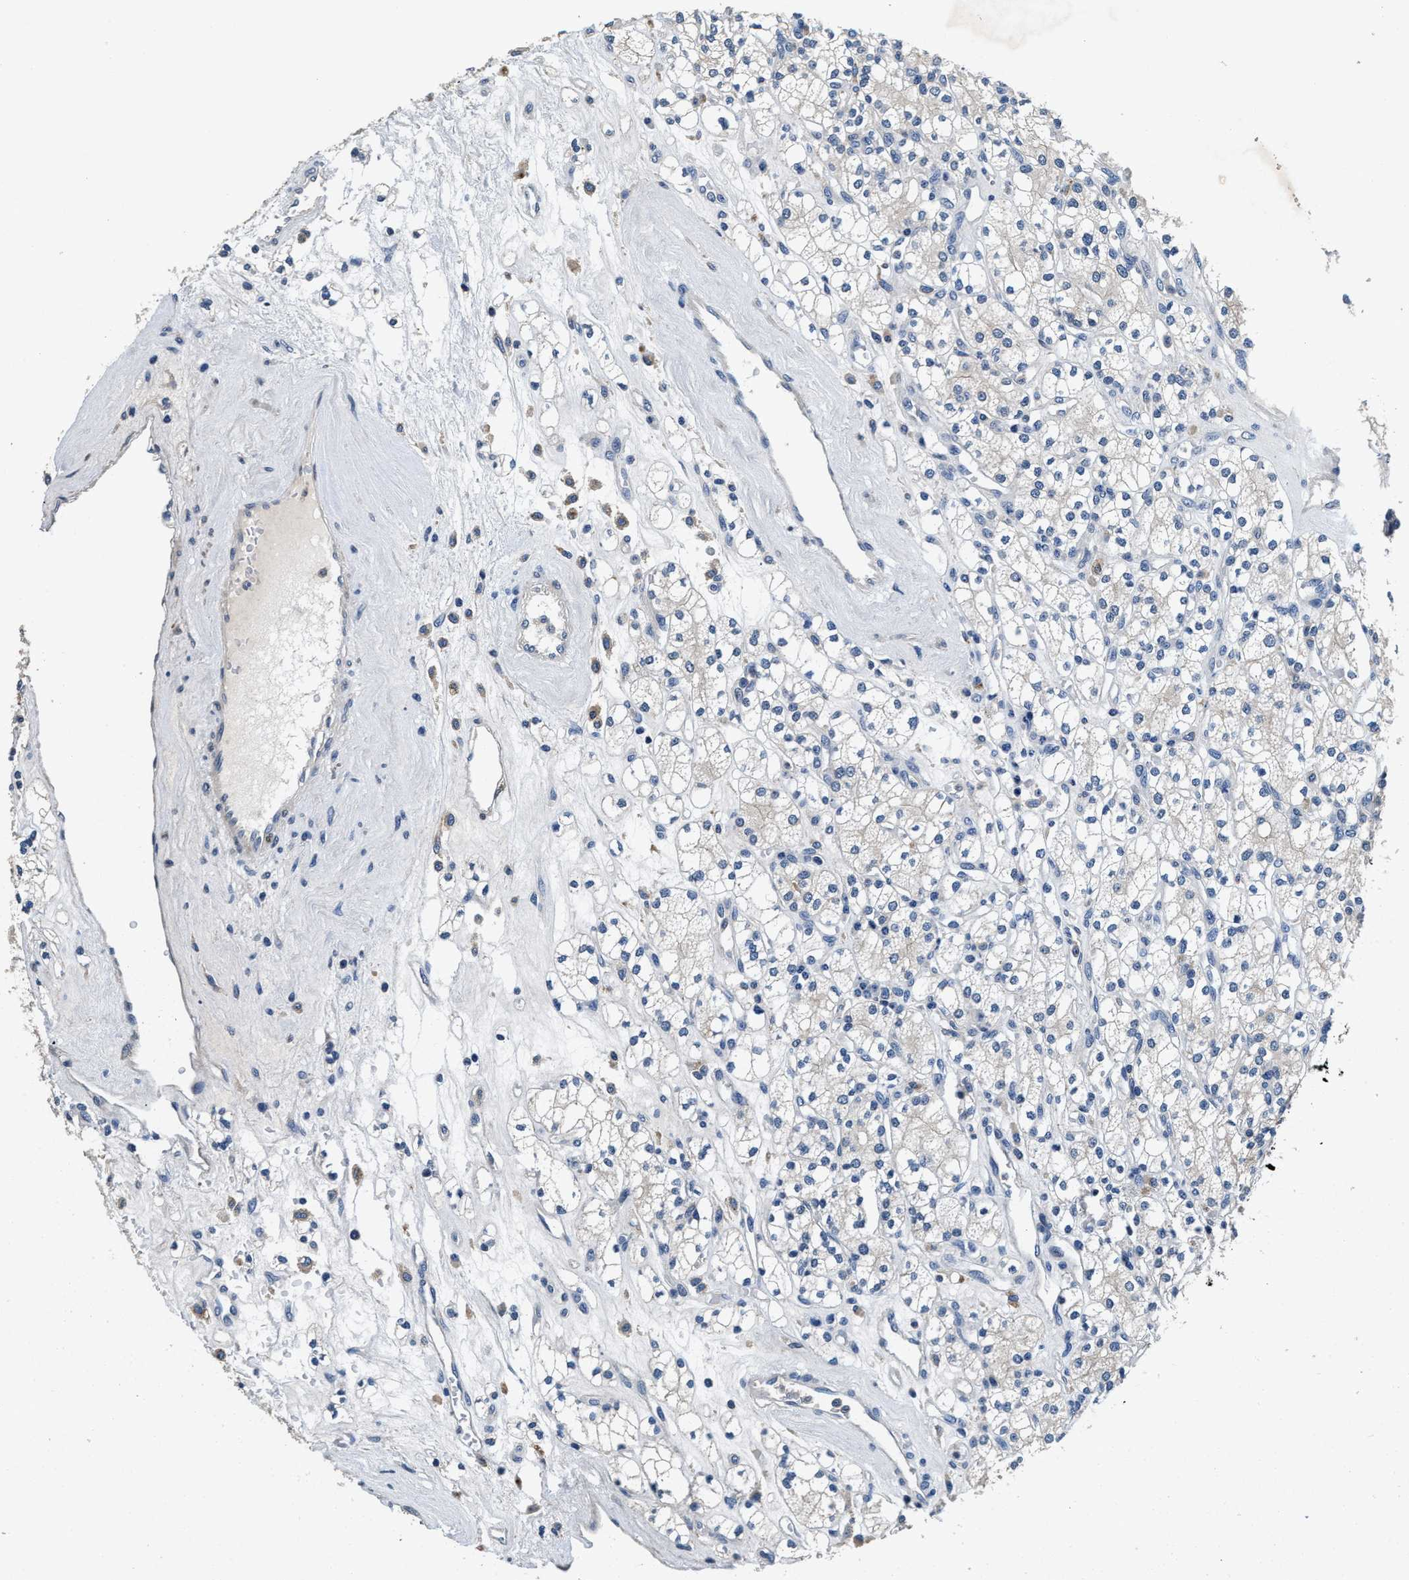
{"staining": {"intensity": "negative", "quantity": "none", "location": "none"}, "tissue": "renal cancer", "cell_type": "Tumor cells", "image_type": "cancer", "snomed": [{"axis": "morphology", "description": "Adenocarcinoma, NOS"}, {"axis": "topography", "description": "Kidney"}], "caption": "Tumor cells show no significant expression in renal cancer.", "gene": "ANKIB1", "patient": {"sex": "male", "age": 77}}